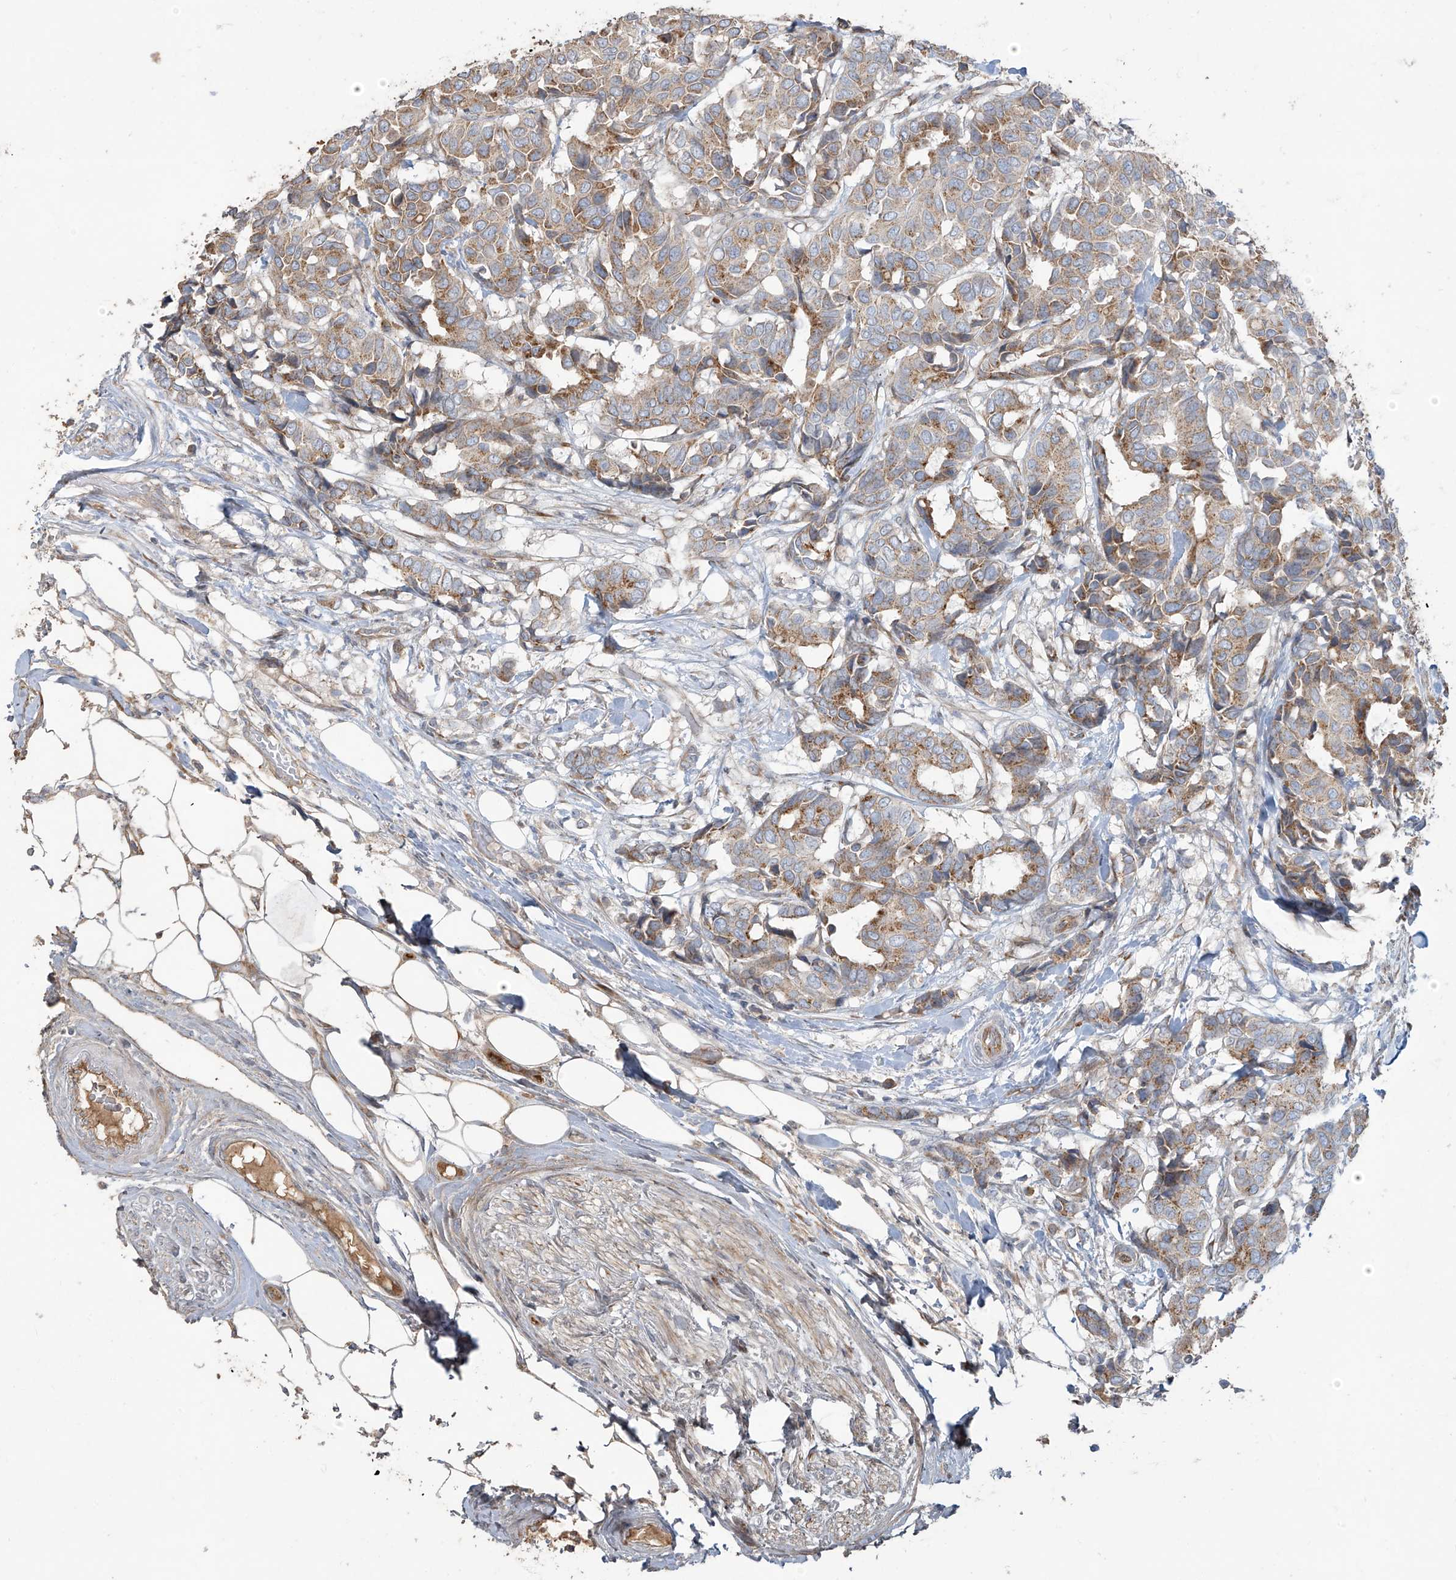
{"staining": {"intensity": "moderate", "quantity": ">75%", "location": "cytoplasmic/membranous"}, "tissue": "breast cancer", "cell_type": "Tumor cells", "image_type": "cancer", "snomed": [{"axis": "morphology", "description": "Duct carcinoma"}, {"axis": "topography", "description": "Breast"}], "caption": "This histopathology image reveals breast cancer stained with IHC to label a protein in brown. The cytoplasmic/membranous of tumor cells show moderate positivity for the protein. Nuclei are counter-stained blue.", "gene": "ABTB1", "patient": {"sex": "female", "age": 87}}